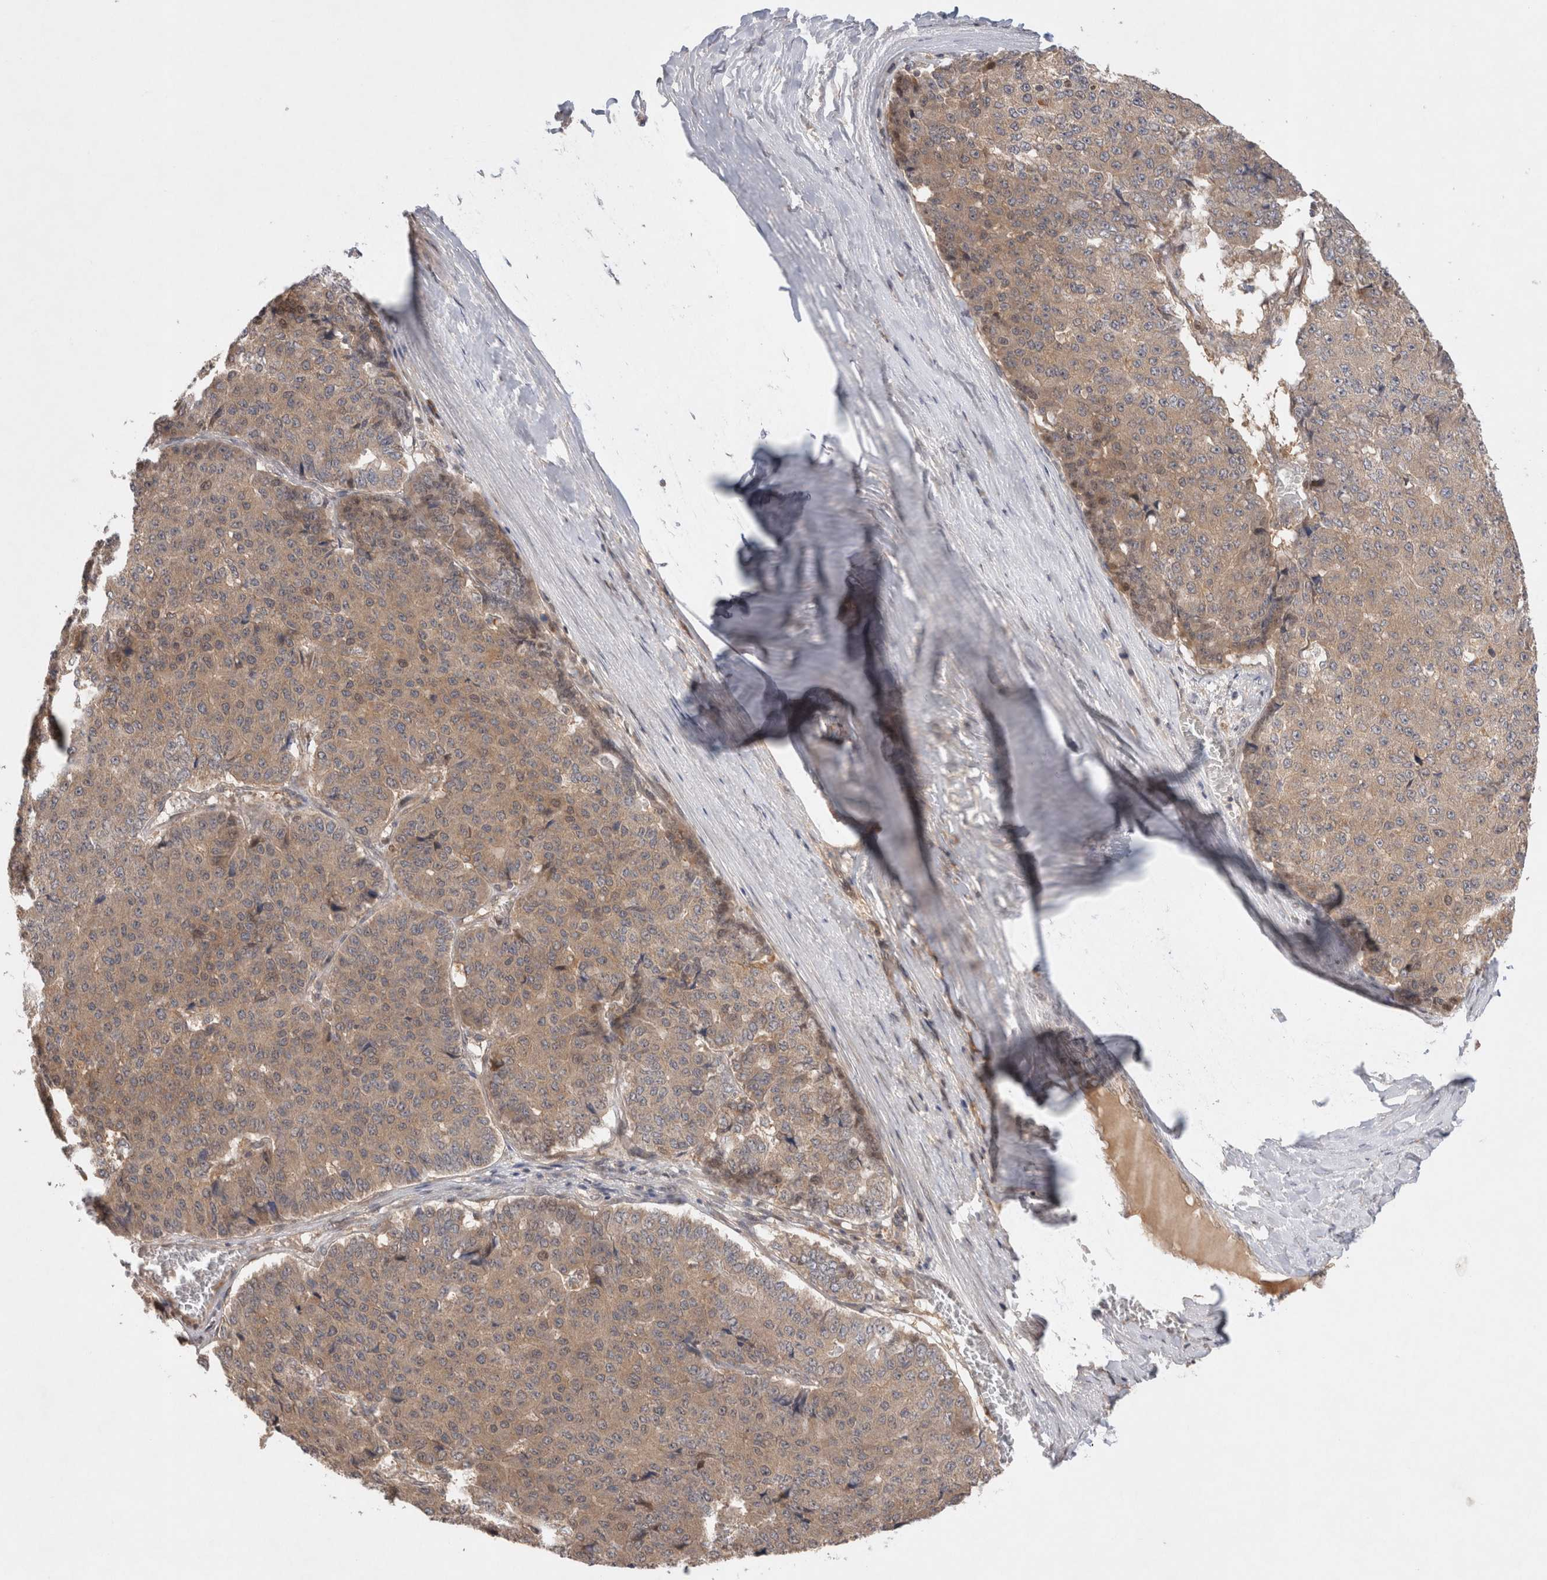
{"staining": {"intensity": "moderate", "quantity": ">75%", "location": "cytoplasmic/membranous"}, "tissue": "pancreatic cancer", "cell_type": "Tumor cells", "image_type": "cancer", "snomed": [{"axis": "morphology", "description": "Adenocarcinoma, NOS"}, {"axis": "topography", "description": "Pancreas"}], "caption": "Immunohistochemistry staining of adenocarcinoma (pancreatic), which exhibits medium levels of moderate cytoplasmic/membranous positivity in approximately >75% of tumor cells indicating moderate cytoplasmic/membranous protein positivity. The staining was performed using DAB (3,3'-diaminobenzidine) (brown) for protein detection and nuclei were counterstained in hematoxylin (blue).", "gene": "HTT", "patient": {"sex": "male", "age": 50}}